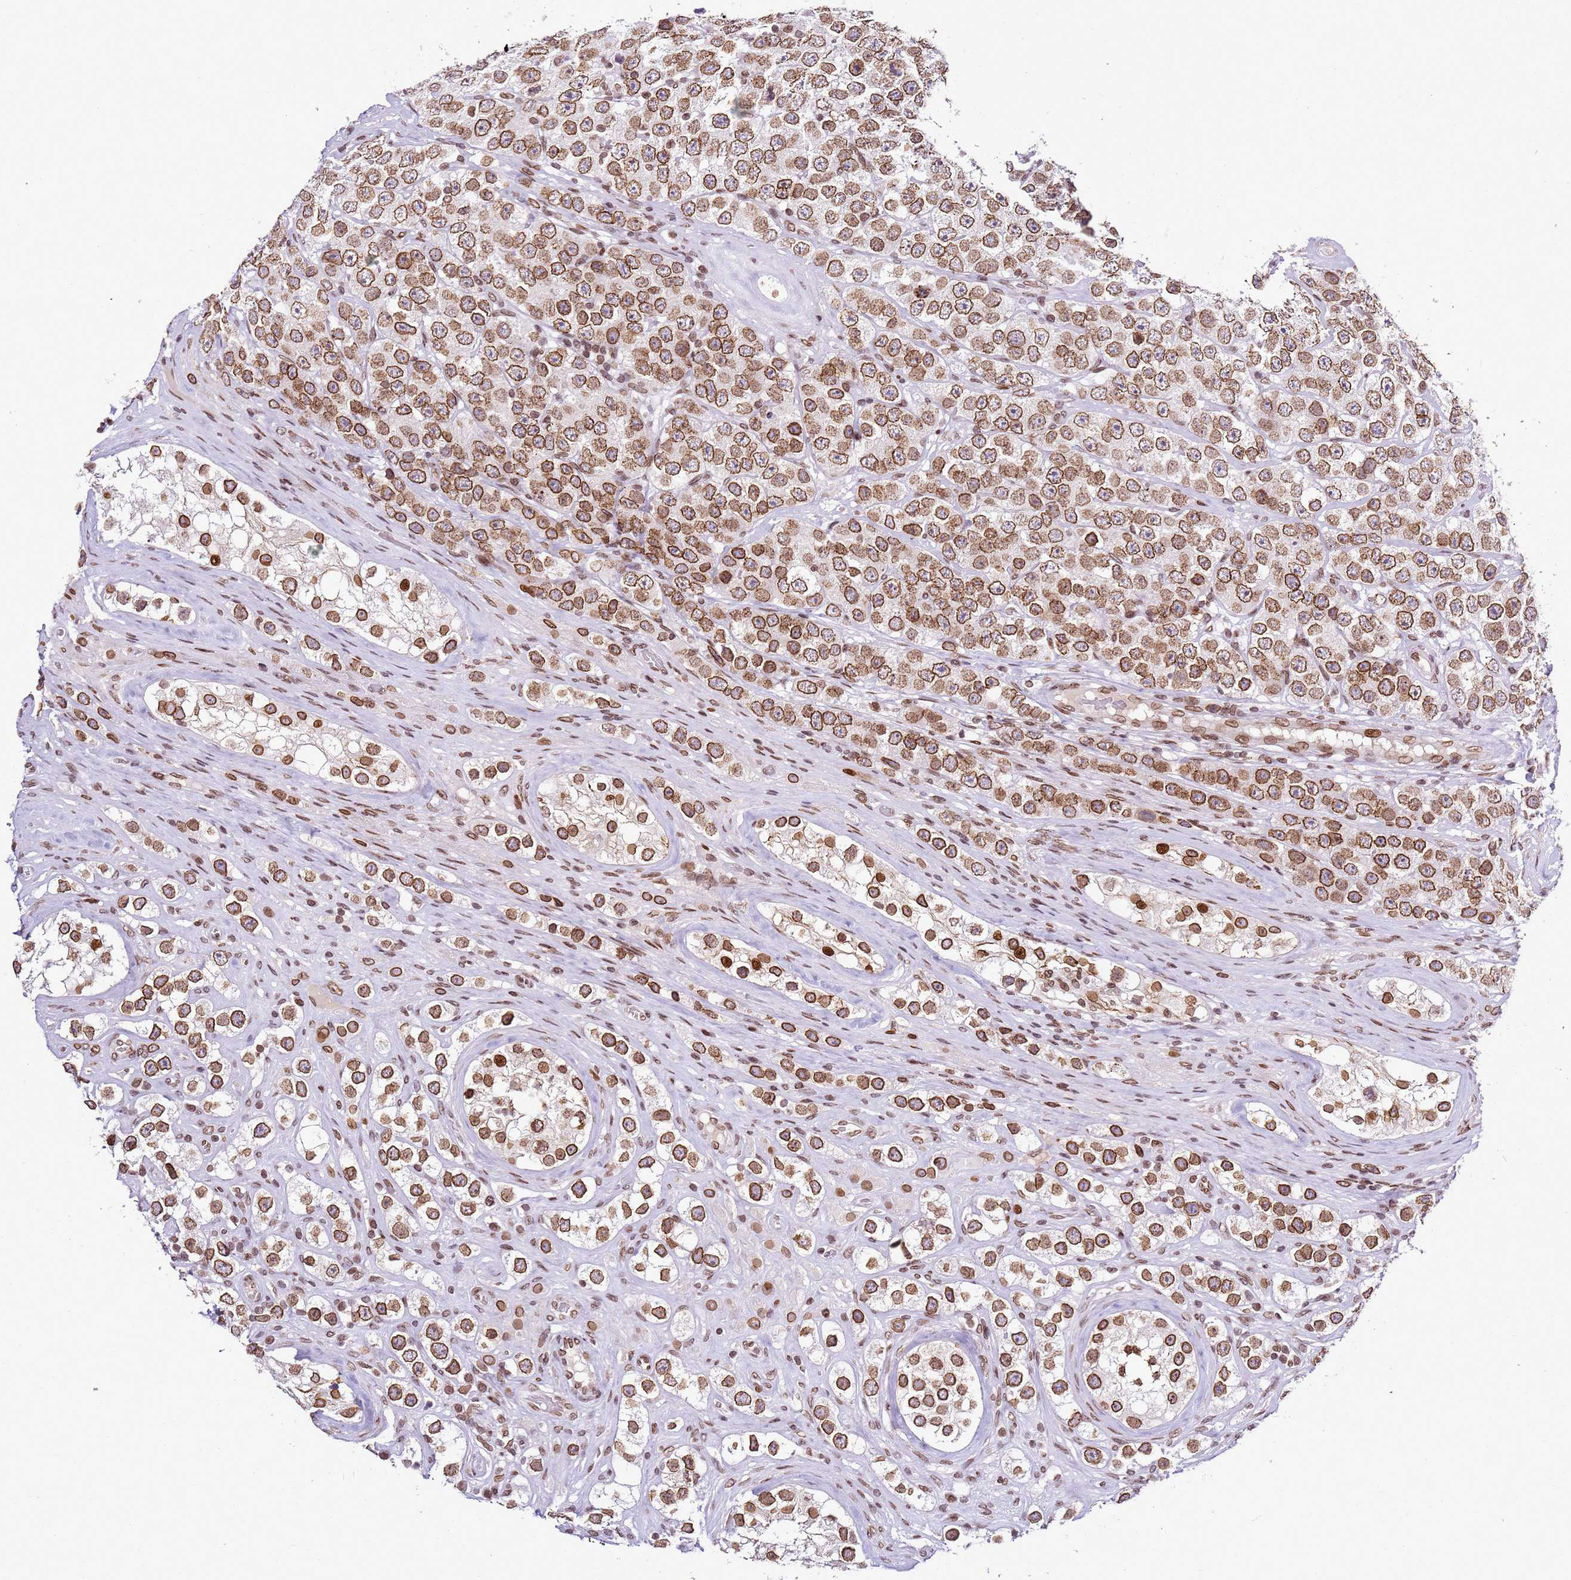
{"staining": {"intensity": "moderate", "quantity": ">75%", "location": "cytoplasmic/membranous,nuclear"}, "tissue": "testis cancer", "cell_type": "Tumor cells", "image_type": "cancer", "snomed": [{"axis": "morphology", "description": "Seminoma, NOS"}, {"axis": "topography", "description": "Testis"}], "caption": "Immunohistochemistry (IHC) staining of testis seminoma, which shows medium levels of moderate cytoplasmic/membranous and nuclear staining in about >75% of tumor cells indicating moderate cytoplasmic/membranous and nuclear protein staining. The staining was performed using DAB (brown) for protein detection and nuclei were counterstained in hematoxylin (blue).", "gene": "POU6F1", "patient": {"sex": "male", "age": 28}}